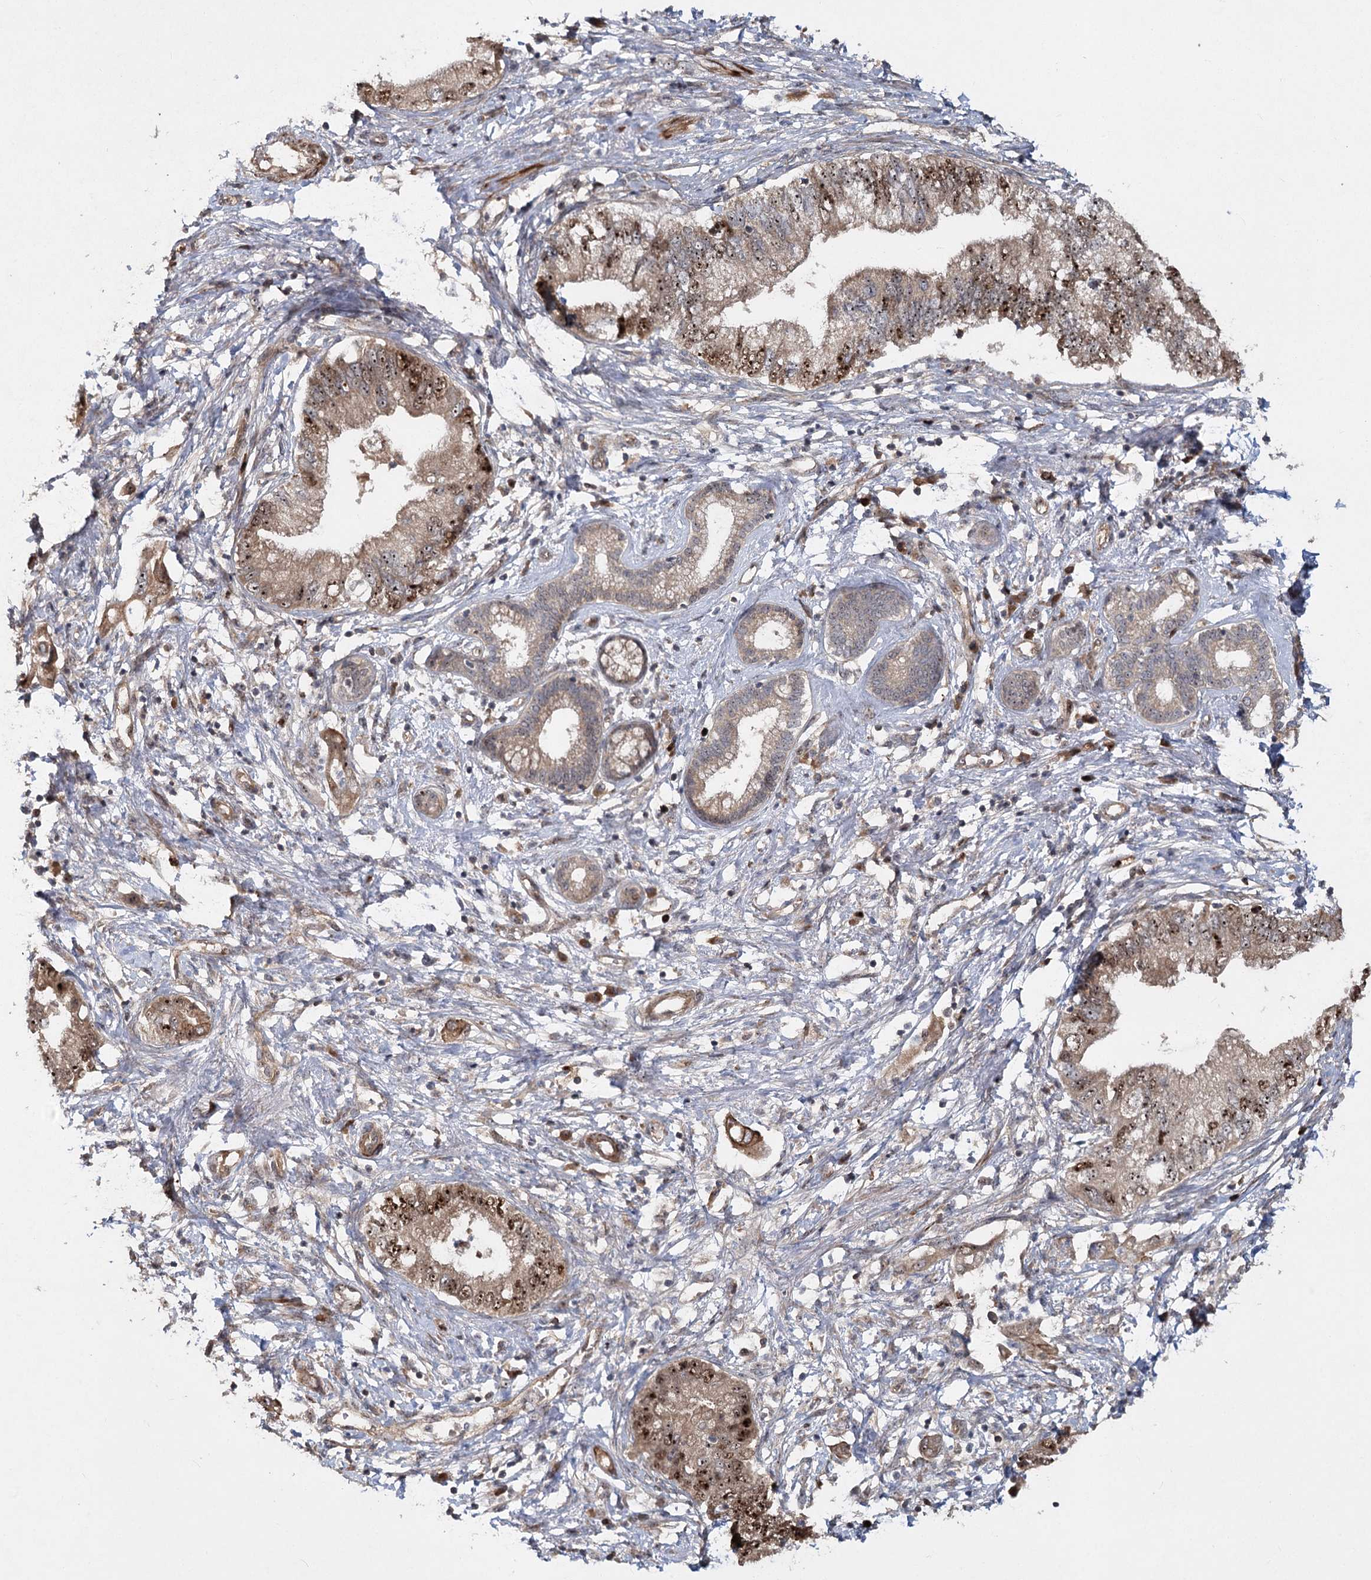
{"staining": {"intensity": "moderate", "quantity": "25%-75%", "location": "nuclear"}, "tissue": "pancreatic cancer", "cell_type": "Tumor cells", "image_type": "cancer", "snomed": [{"axis": "morphology", "description": "Adenocarcinoma, NOS"}, {"axis": "topography", "description": "Pancreas"}], "caption": "Tumor cells reveal medium levels of moderate nuclear expression in about 25%-75% of cells in human pancreatic cancer.", "gene": "PIK3C2A", "patient": {"sex": "female", "age": 73}}